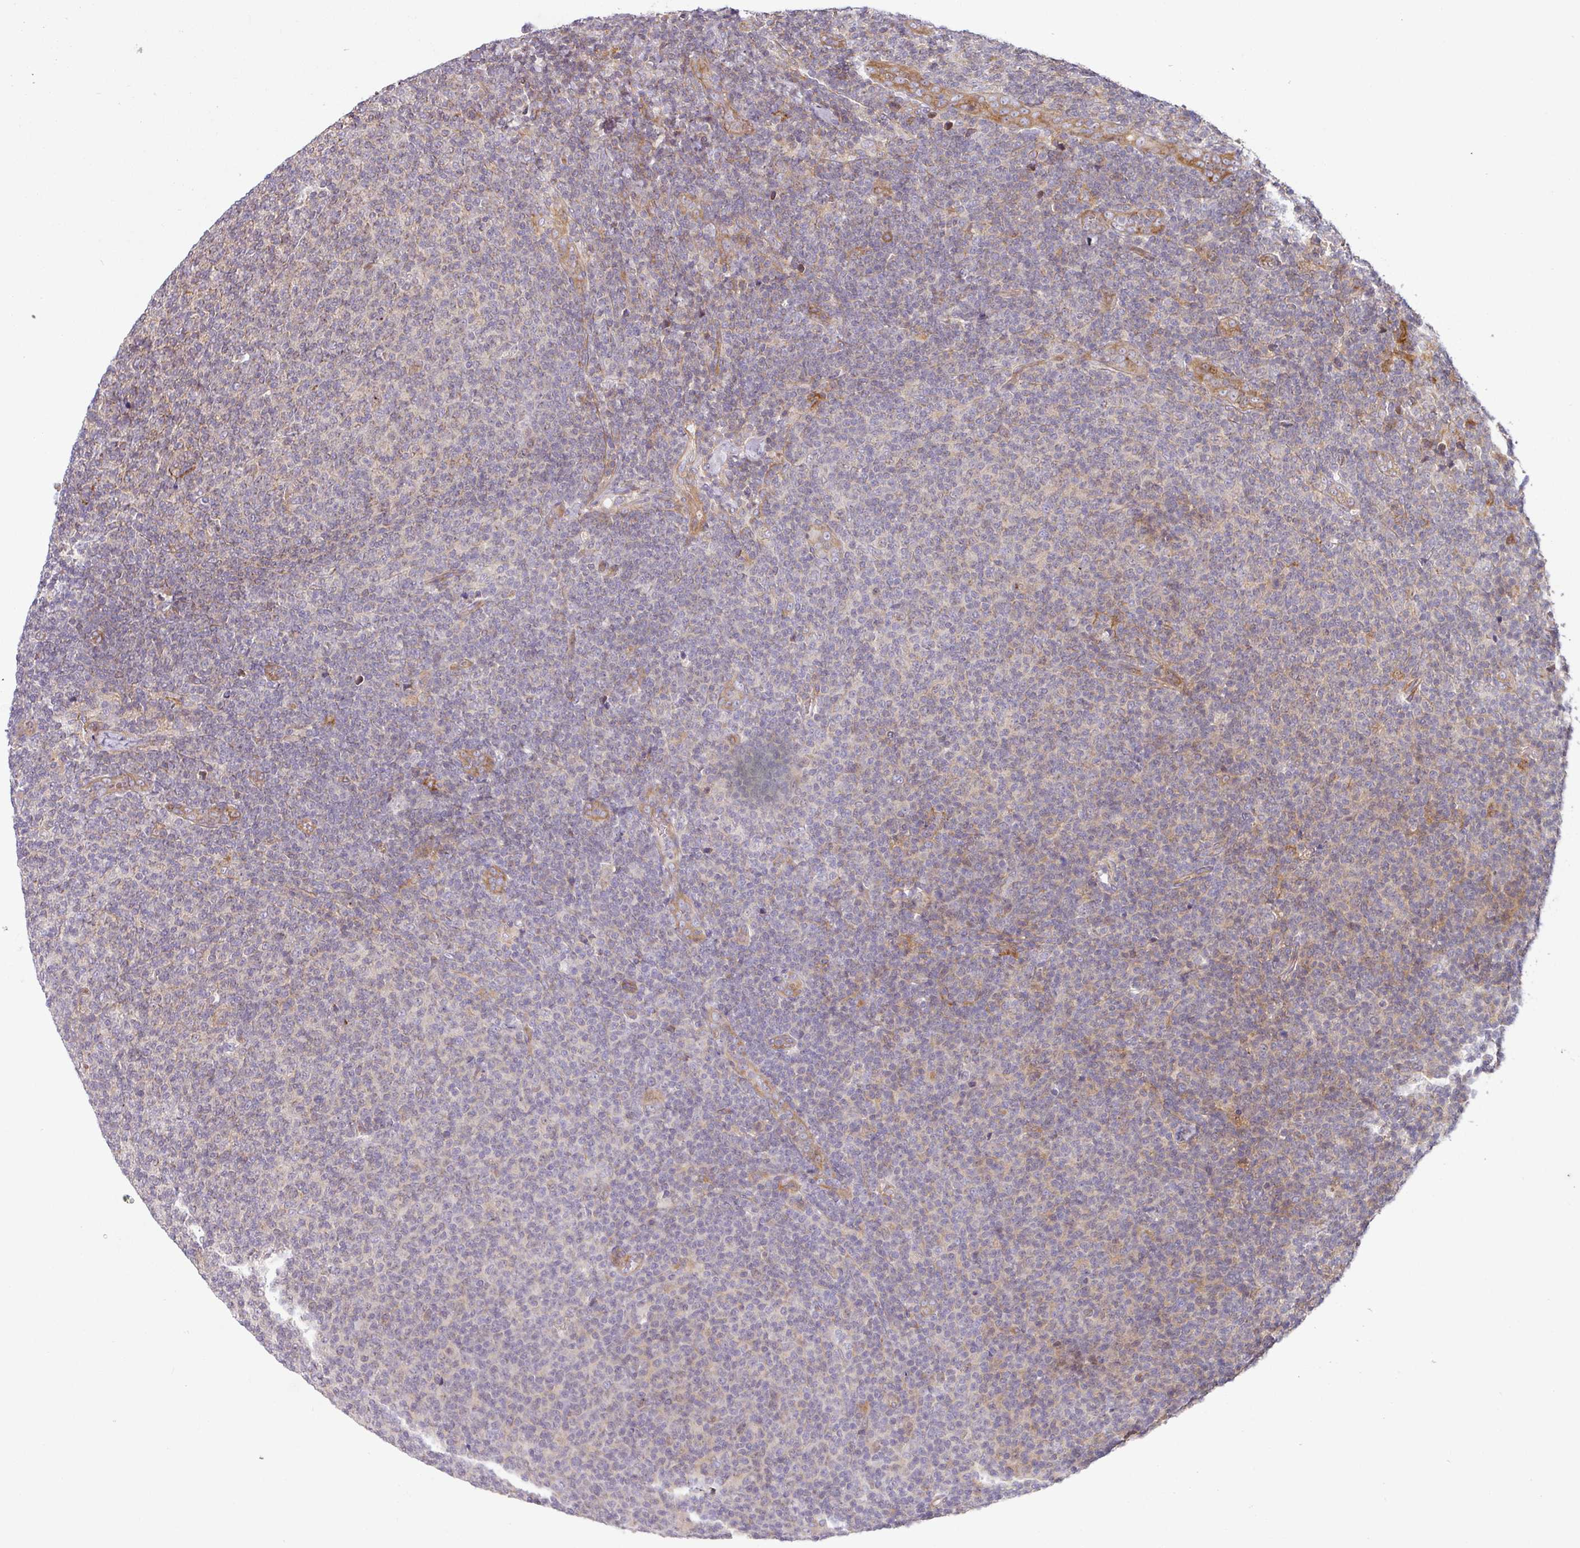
{"staining": {"intensity": "negative", "quantity": "none", "location": "none"}, "tissue": "lymphoma", "cell_type": "Tumor cells", "image_type": "cancer", "snomed": [{"axis": "morphology", "description": "Malignant lymphoma, non-Hodgkin's type, Low grade"}, {"axis": "topography", "description": "Lymph node"}], "caption": "Tumor cells are negative for brown protein staining in lymphoma.", "gene": "CASP2", "patient": {"sex": "male", "age": 66}}